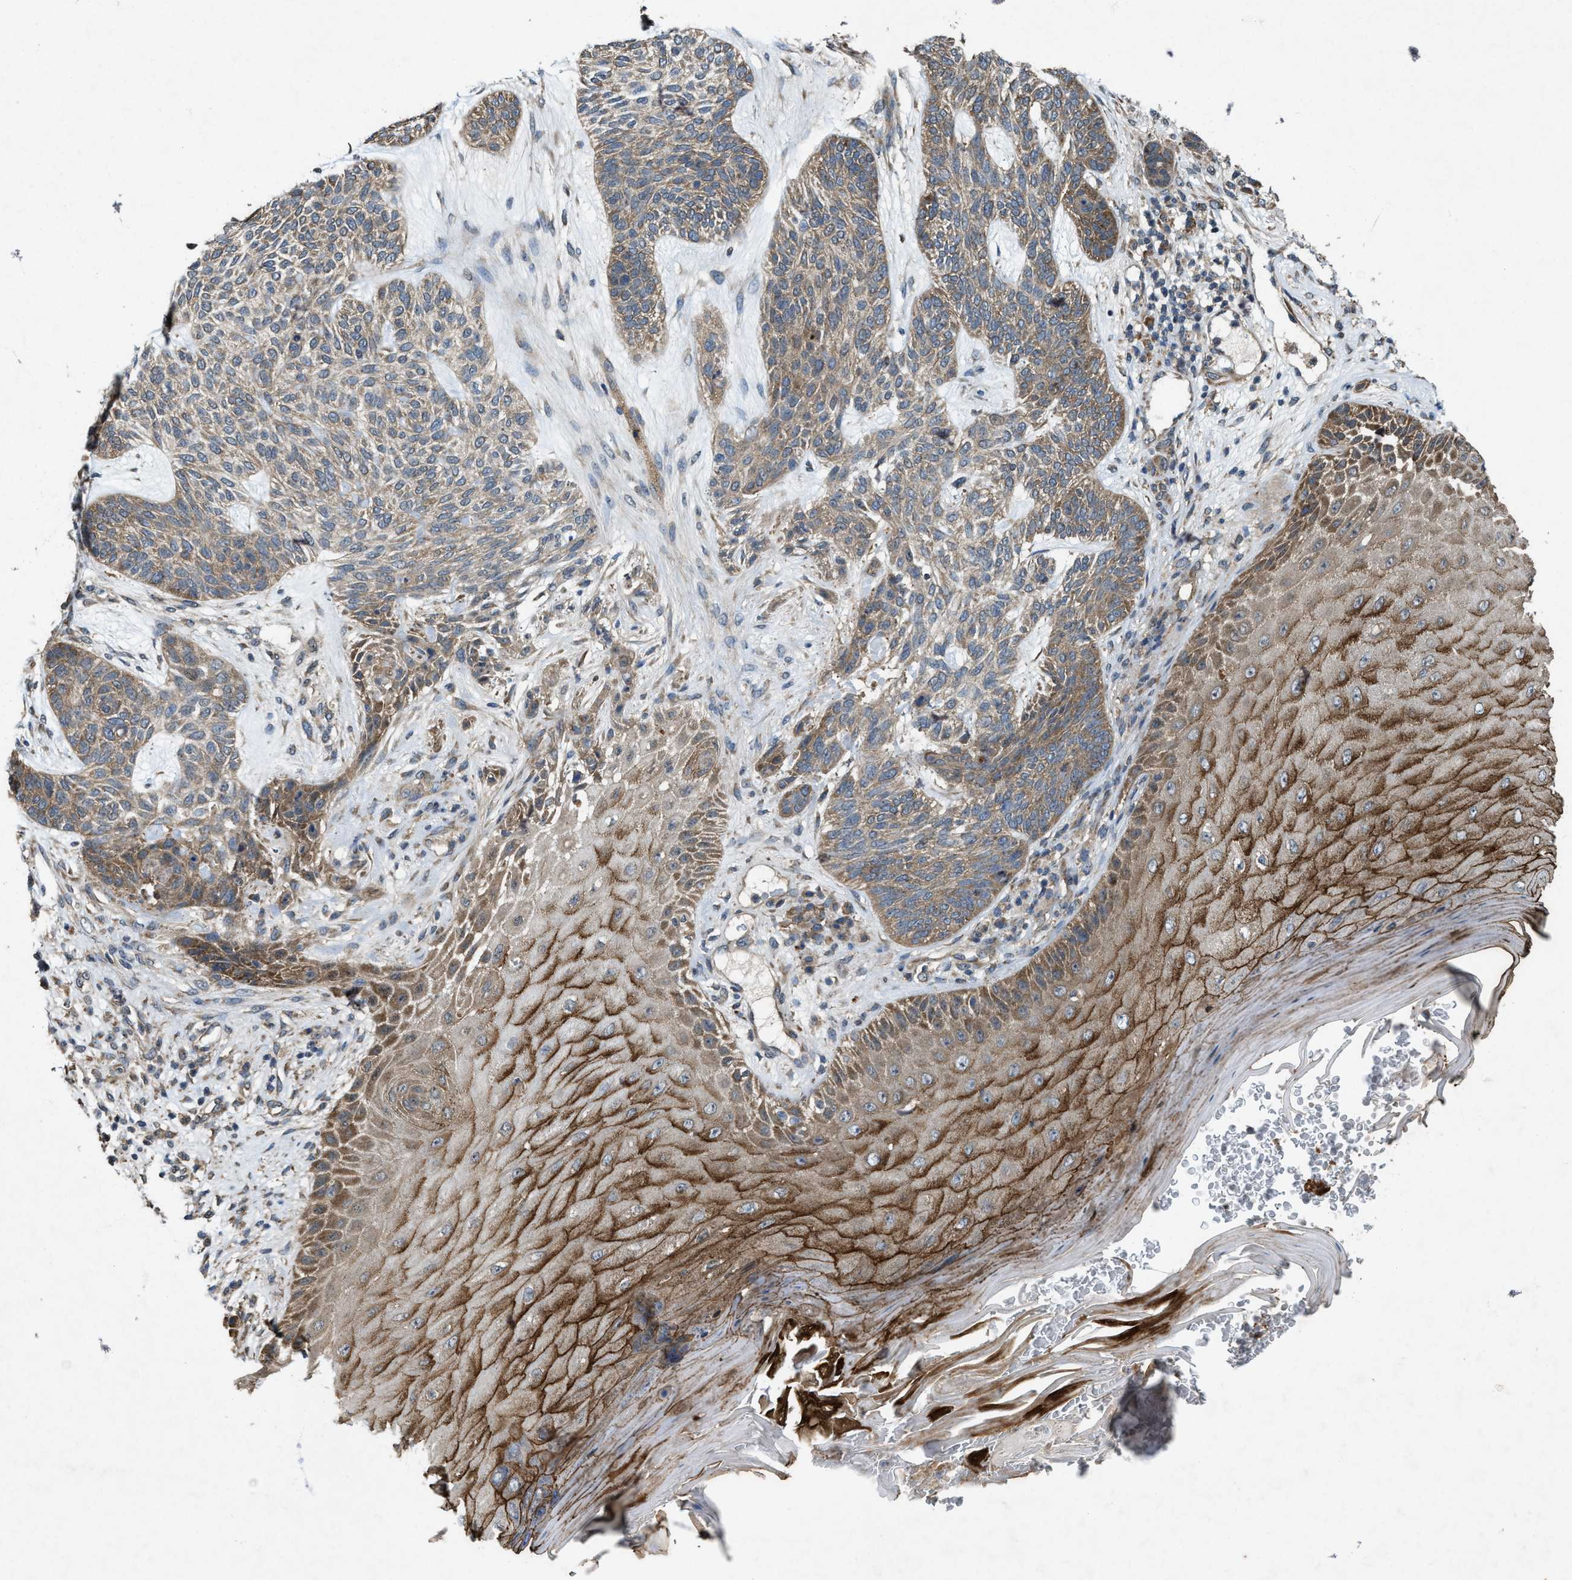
{"staining": {"intensity": "moderate", "quantity": ">75%", "location": "cytoplasmic/membranous"}, "tissue": "skin cancer", "cell_type": "Tumor cells", "image_type": "cancer", "snomed": [{"axis": "morphology", "description": "Basal cell carcinoma"}, {"axis": "topography", "description": "Skin"}], "caption": "Immunohistochemistry (IHC) micrograph of basal cell carcinoma (skin) stained for a protein (brown), which exhibits medium levels of moderate cytoplasmic/membranous expression in about >75% of tumor cells.", "gene": "PDP2", "patient": {"sex": "male", "age": 55}}